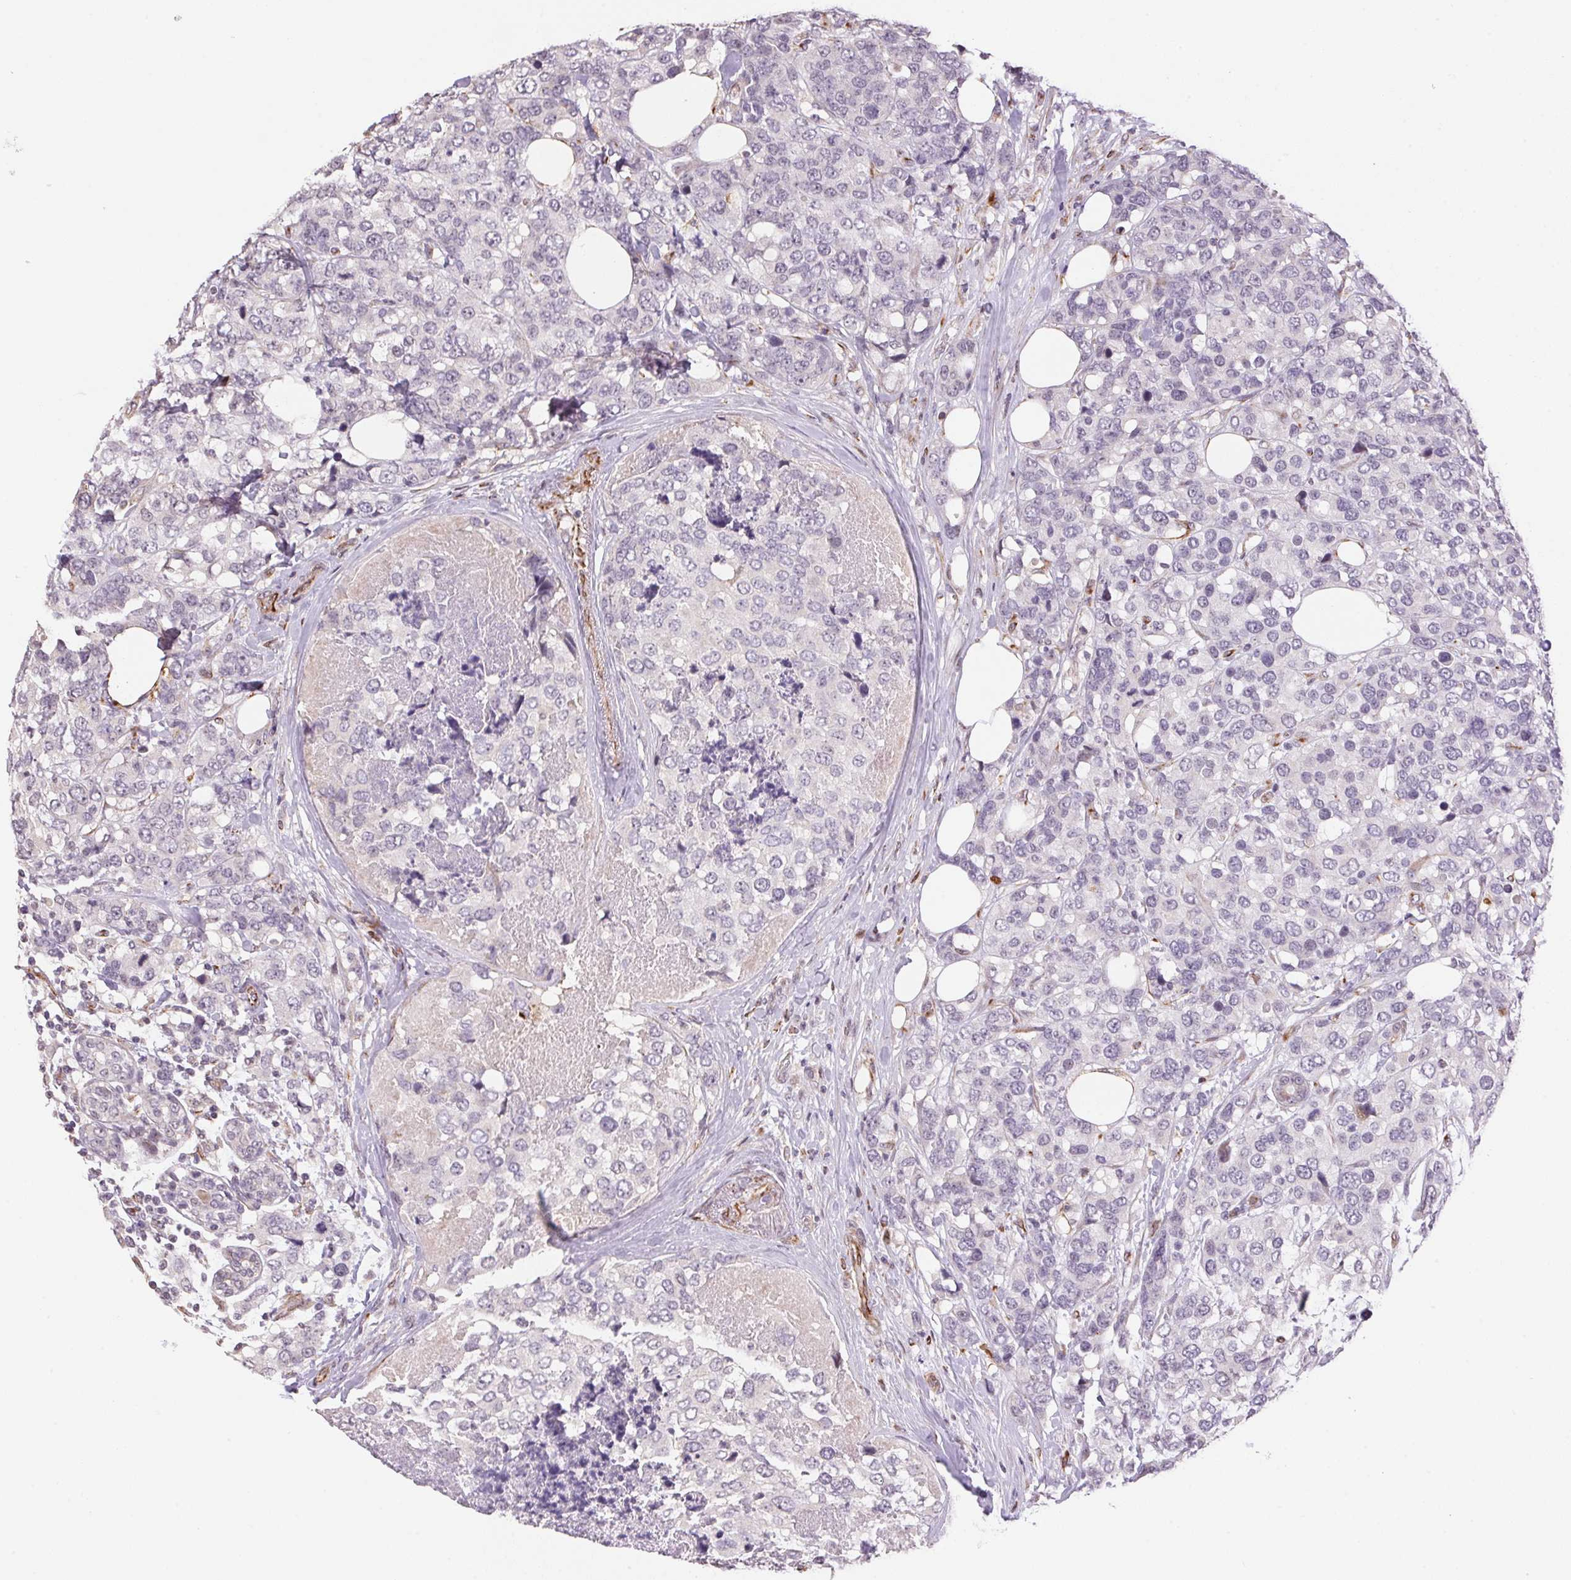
{"staining": {"intensity": "negative", "quantity": "none", "location": "none"}, "tissue": "breast cancer", "cell_type": "Tumor cells", "image_type": "cancer", "snomed": [{"axis": "morphology", "description": "Lobular carcinoma"}, {"axis": "topography", "description": "Breast"}], "caption": "Human breast lobular carcinoma stained for a protein using immunohistochemistry (IHC) exhibits no staining in tumor cells.", "gene": "GYG2", "patient": {"sex": "female", "age": 59}}